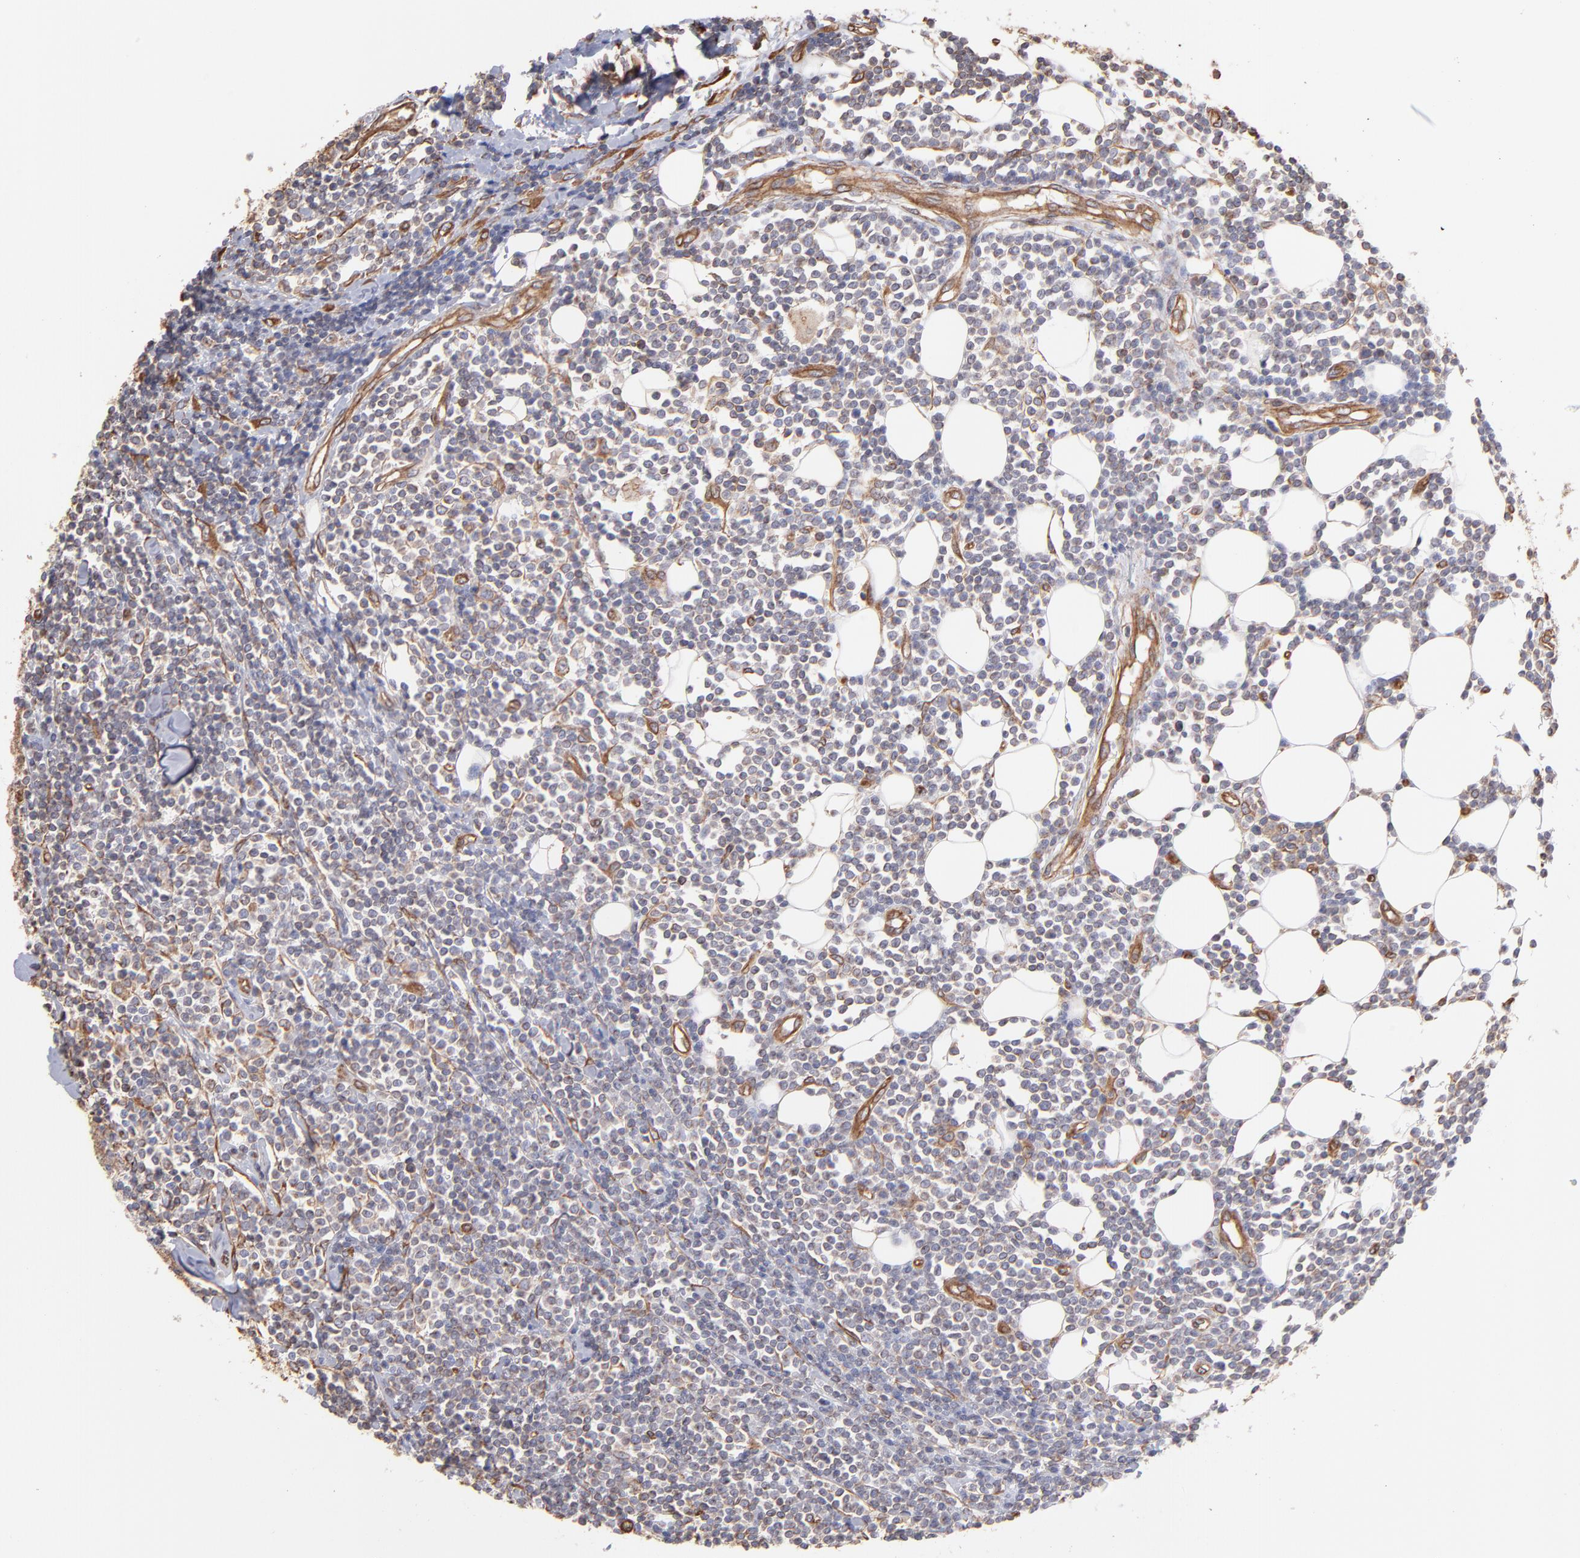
{"staining": {"intensity": "weak", "quantity": "25%-75%", "location": "cytoplasmic/membranous"}, "tissue": "lymphoma", "cell_type": "Tumor cells", "image_type": "cancer", "snomed": [{"axis": "morphology", "description": "Malignant lymphoma, non-Hodgkin's type, Low grade"}, {"axis": "topography", "description": "Soft tissue"}], "caption": "Protein analysis of malignant lymphoma, non-Hodgkin's type (low-grade) tissue exhibits weak cytoplasmic/membranous positivity in about 25%-75% of tumor cells.", "gene": "PLEC", "patient": {"sex": "male", "age": 92}}